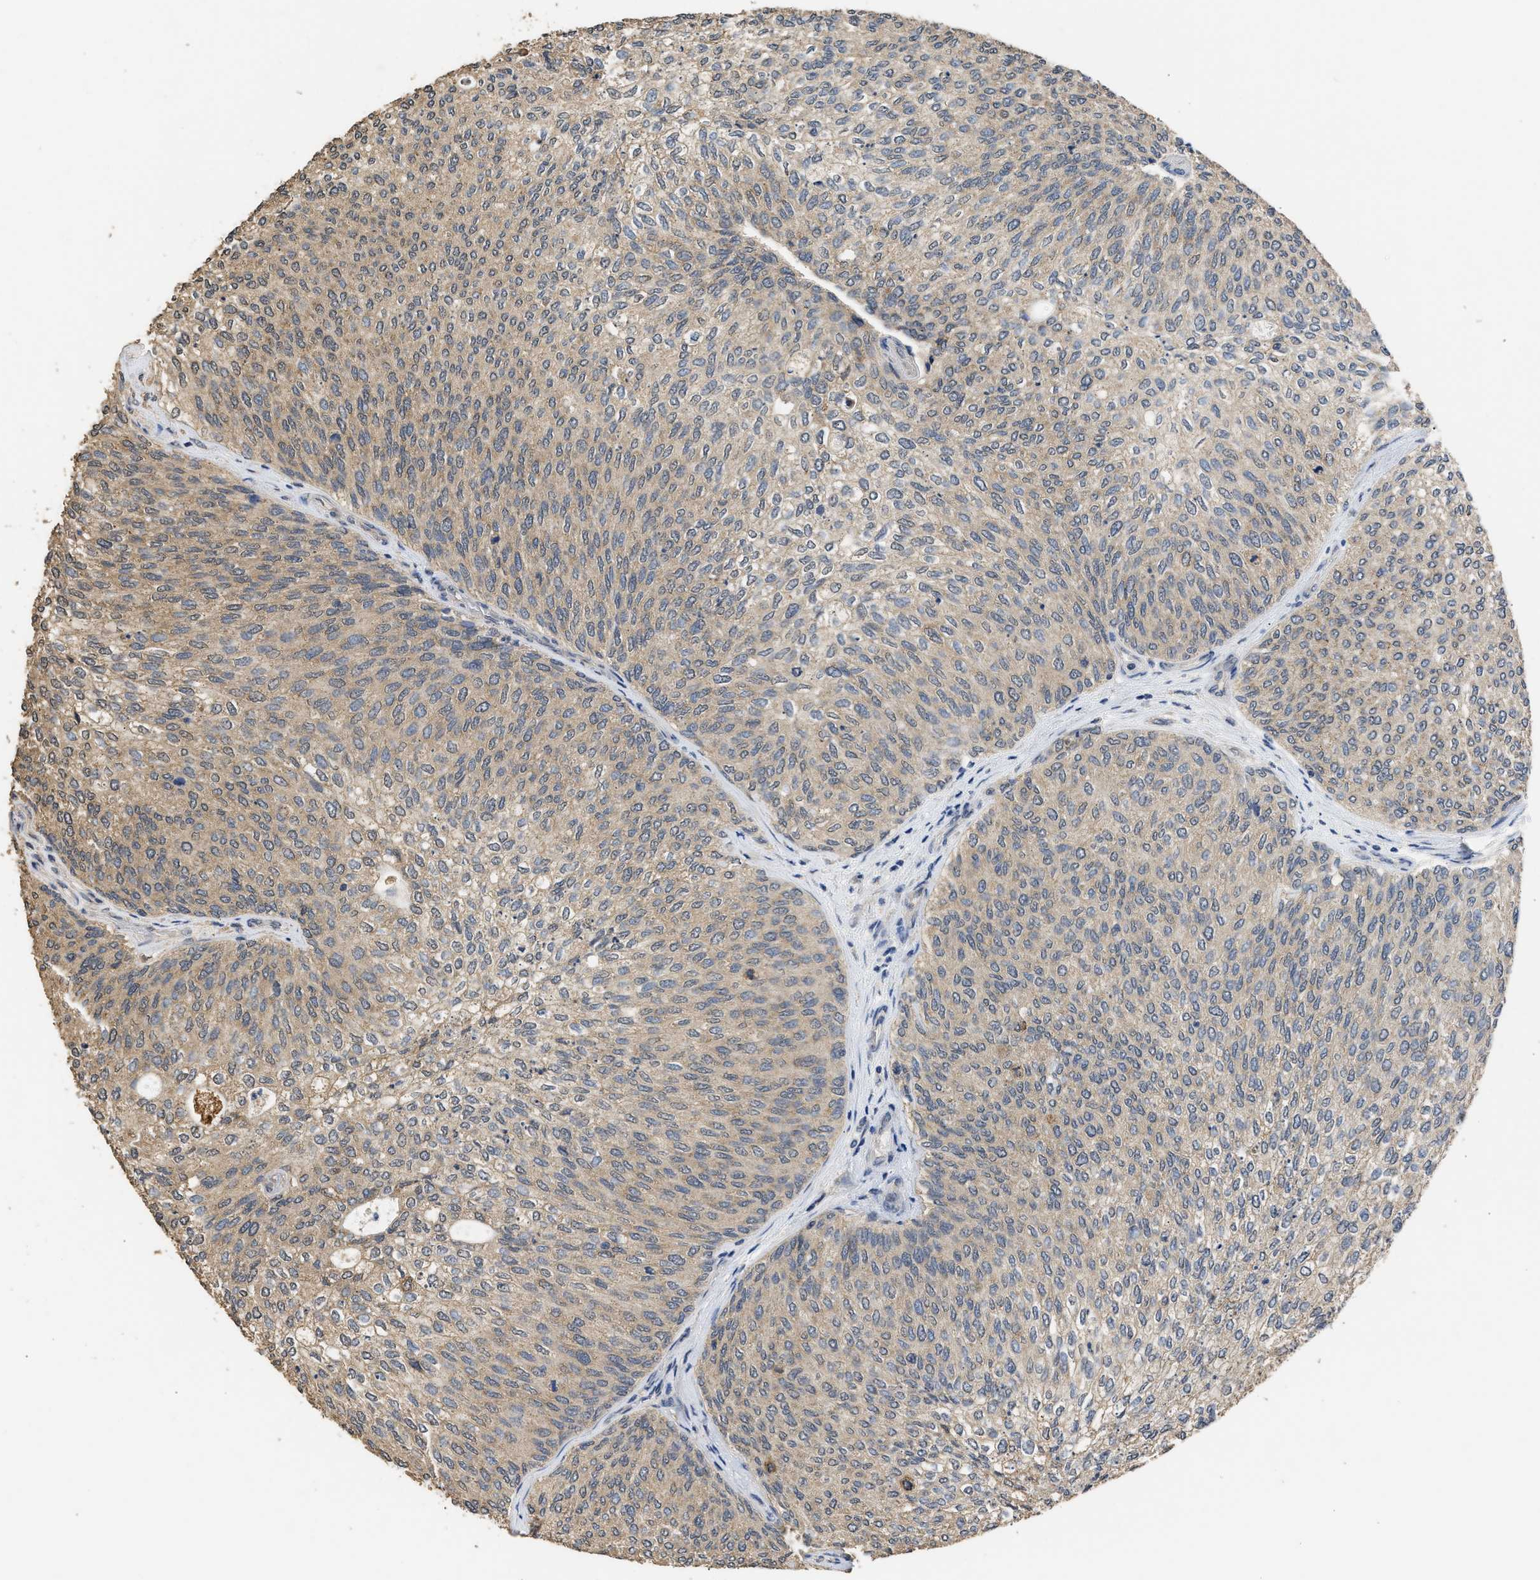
{"staining": {"intensity": "weak", "quantity": ">75%", "location": "cytoplasmic/membranous"}, "tissue": "urothelial cancer", "cell_type": "Tumor cells", "image_type": "cancer", "snomed": [{"axis": "morphology", "description": "Urothelial carcinoma, Low grade"}, {"axis": "topography", "description": "Urinary bladder"}], "caption": "There is low levels of weak cytoplasmic/membranous expression in tumor cells of urothelial carcinoma (low-grade), as demonstrated by immunohistochemical staining (brown color).", "gene": "SPINT2", "patient": {"sex": "female", "age": 79}}